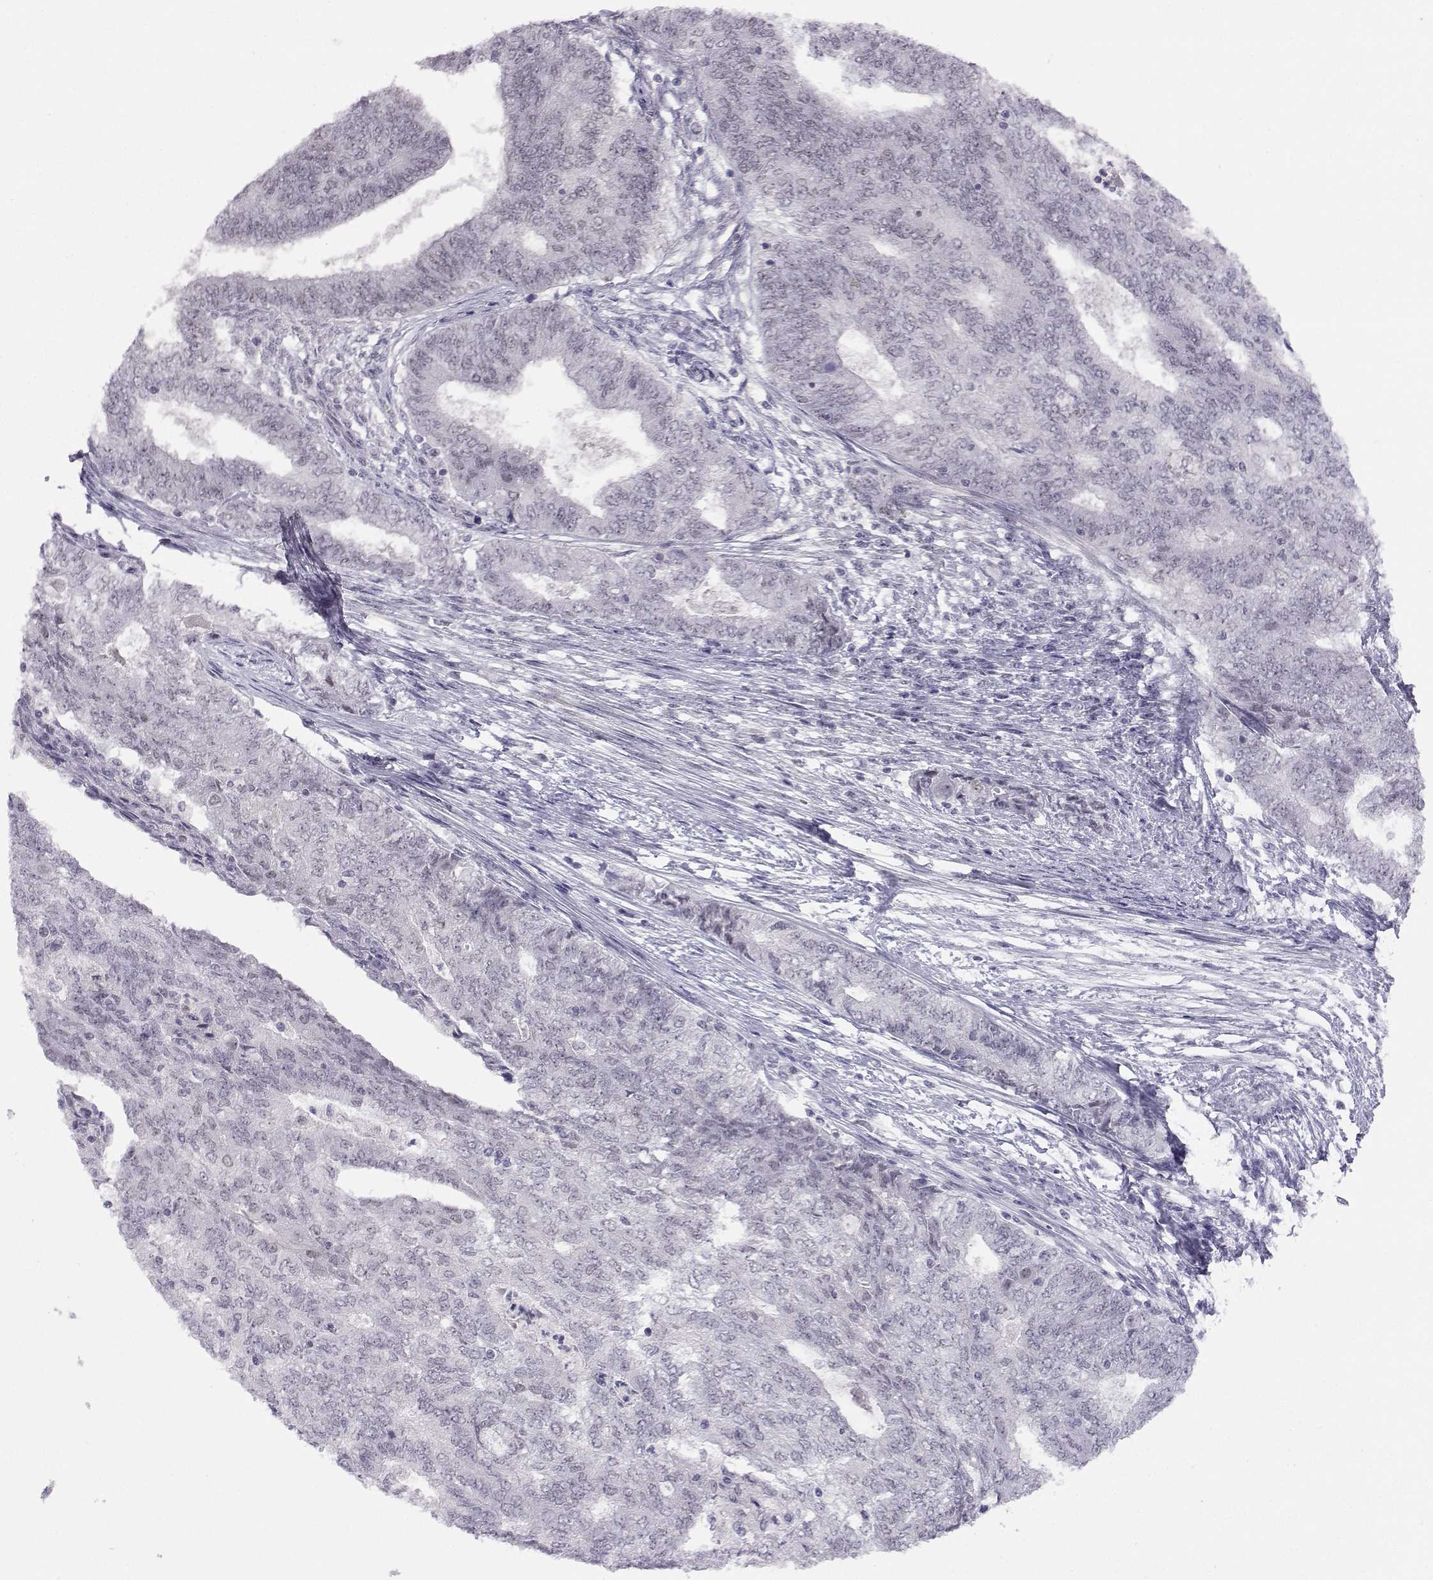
{"staining": {"intensity": "negative", "quantity": "none", "location": "none"}, "tissue": "endometrial cancer", "cell_type": "Tumor cells", "image_type": "cancer", "snomed": [{"axis": "morphology", "description": "Adenocarcinoma, NOS"}, {"axis": "topography", "description": "Endometrium"}], "caption": "Immunohistochemistry of endometrial cancer demonstrates no positivity in tumor cells.", "gene": "MED26", "patient": {"sex": "female", "age": 62}}